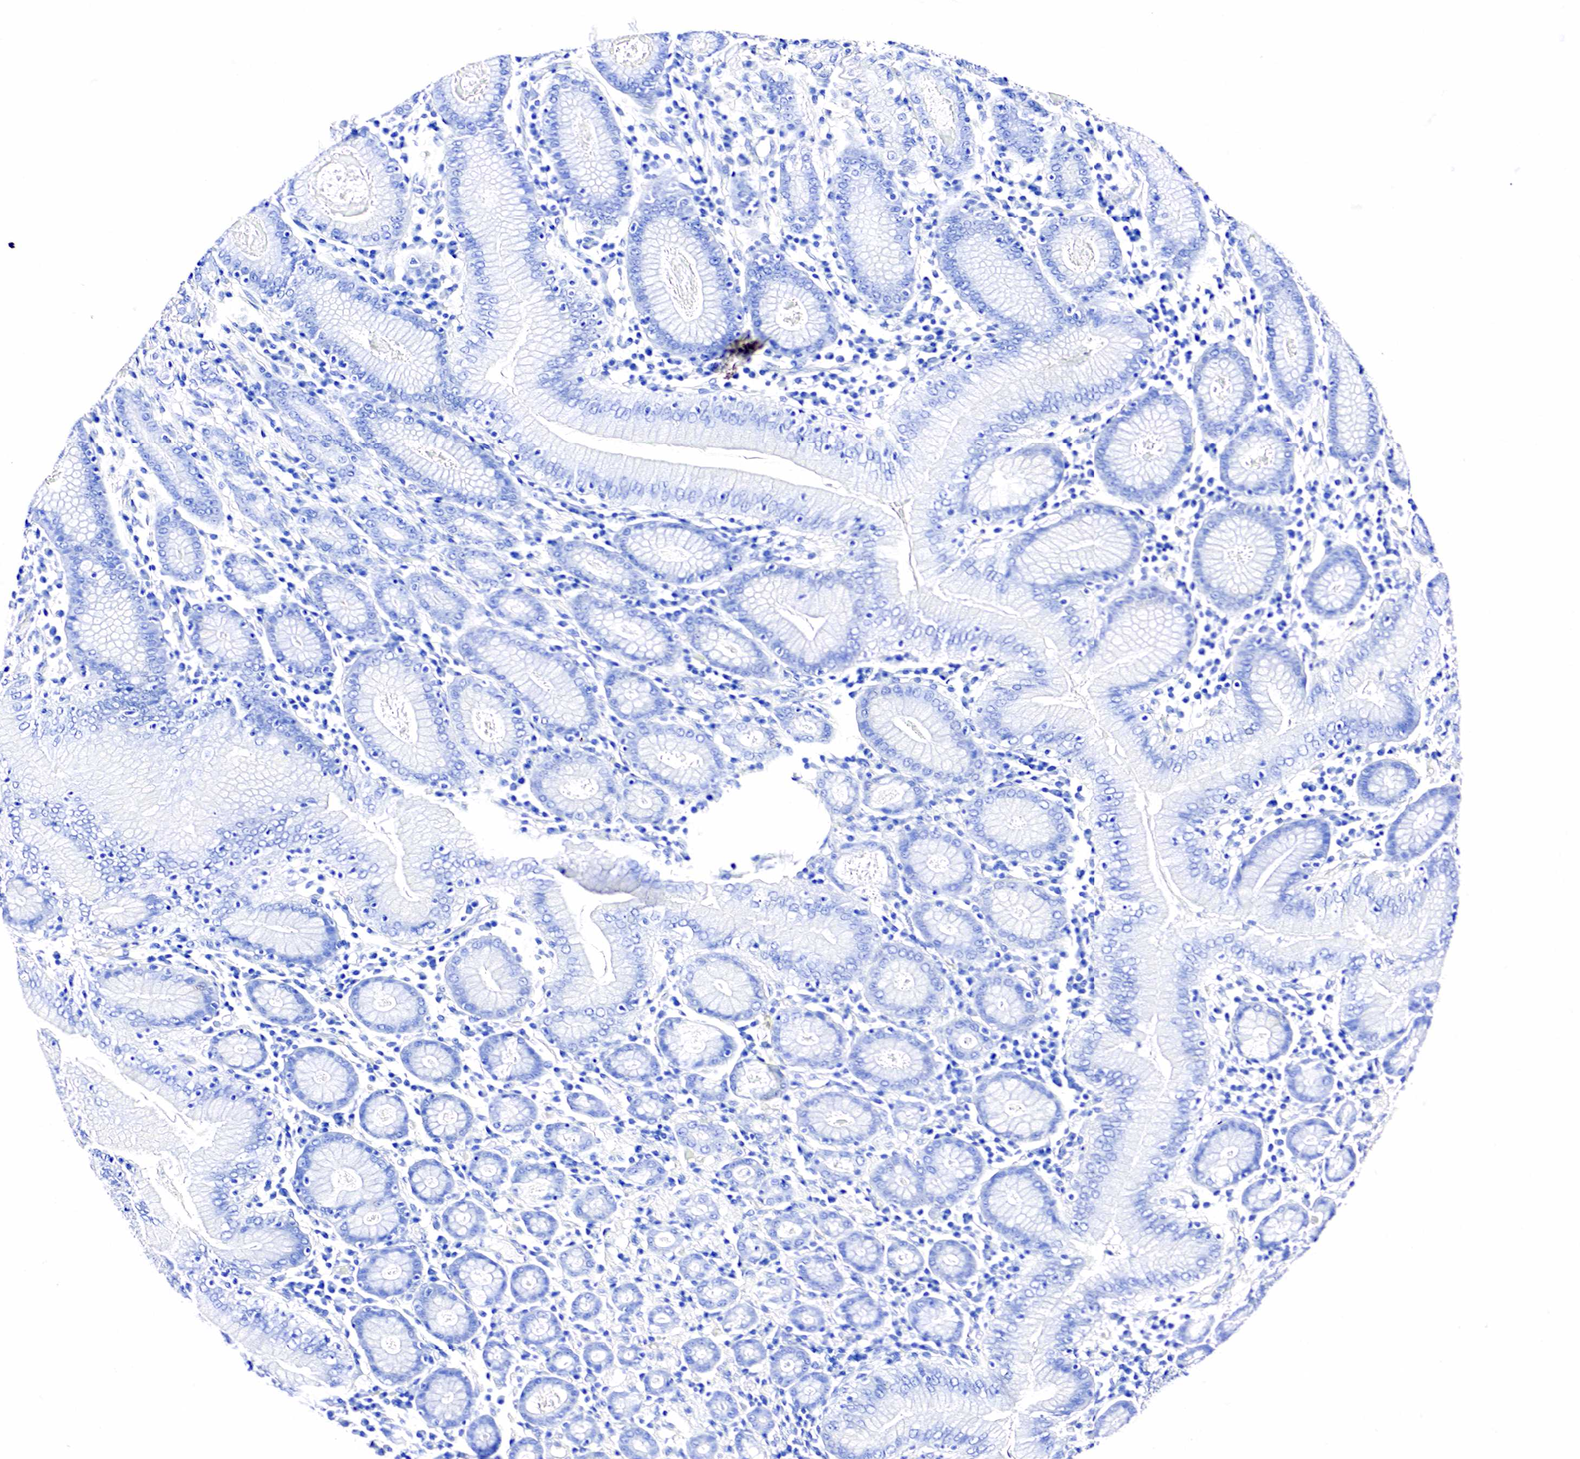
{"staining": {"intensity": "negative", "quantity": "none", "location": "none"}, "tissue": "stomach cancer", "cell_type": "Tumor cells", "image_type": "cancer", "snomed": [{"axis": "morphology", "description": "Adenocarcinoma, NOS"}, {"axis": "topography", "description": "Stomach, lower"}], "caption": "The micrograph displays no staining of tumor cells in stomach cancer.", "gene": "ACP3", "patient": {"sex": "male", "age": 88}}